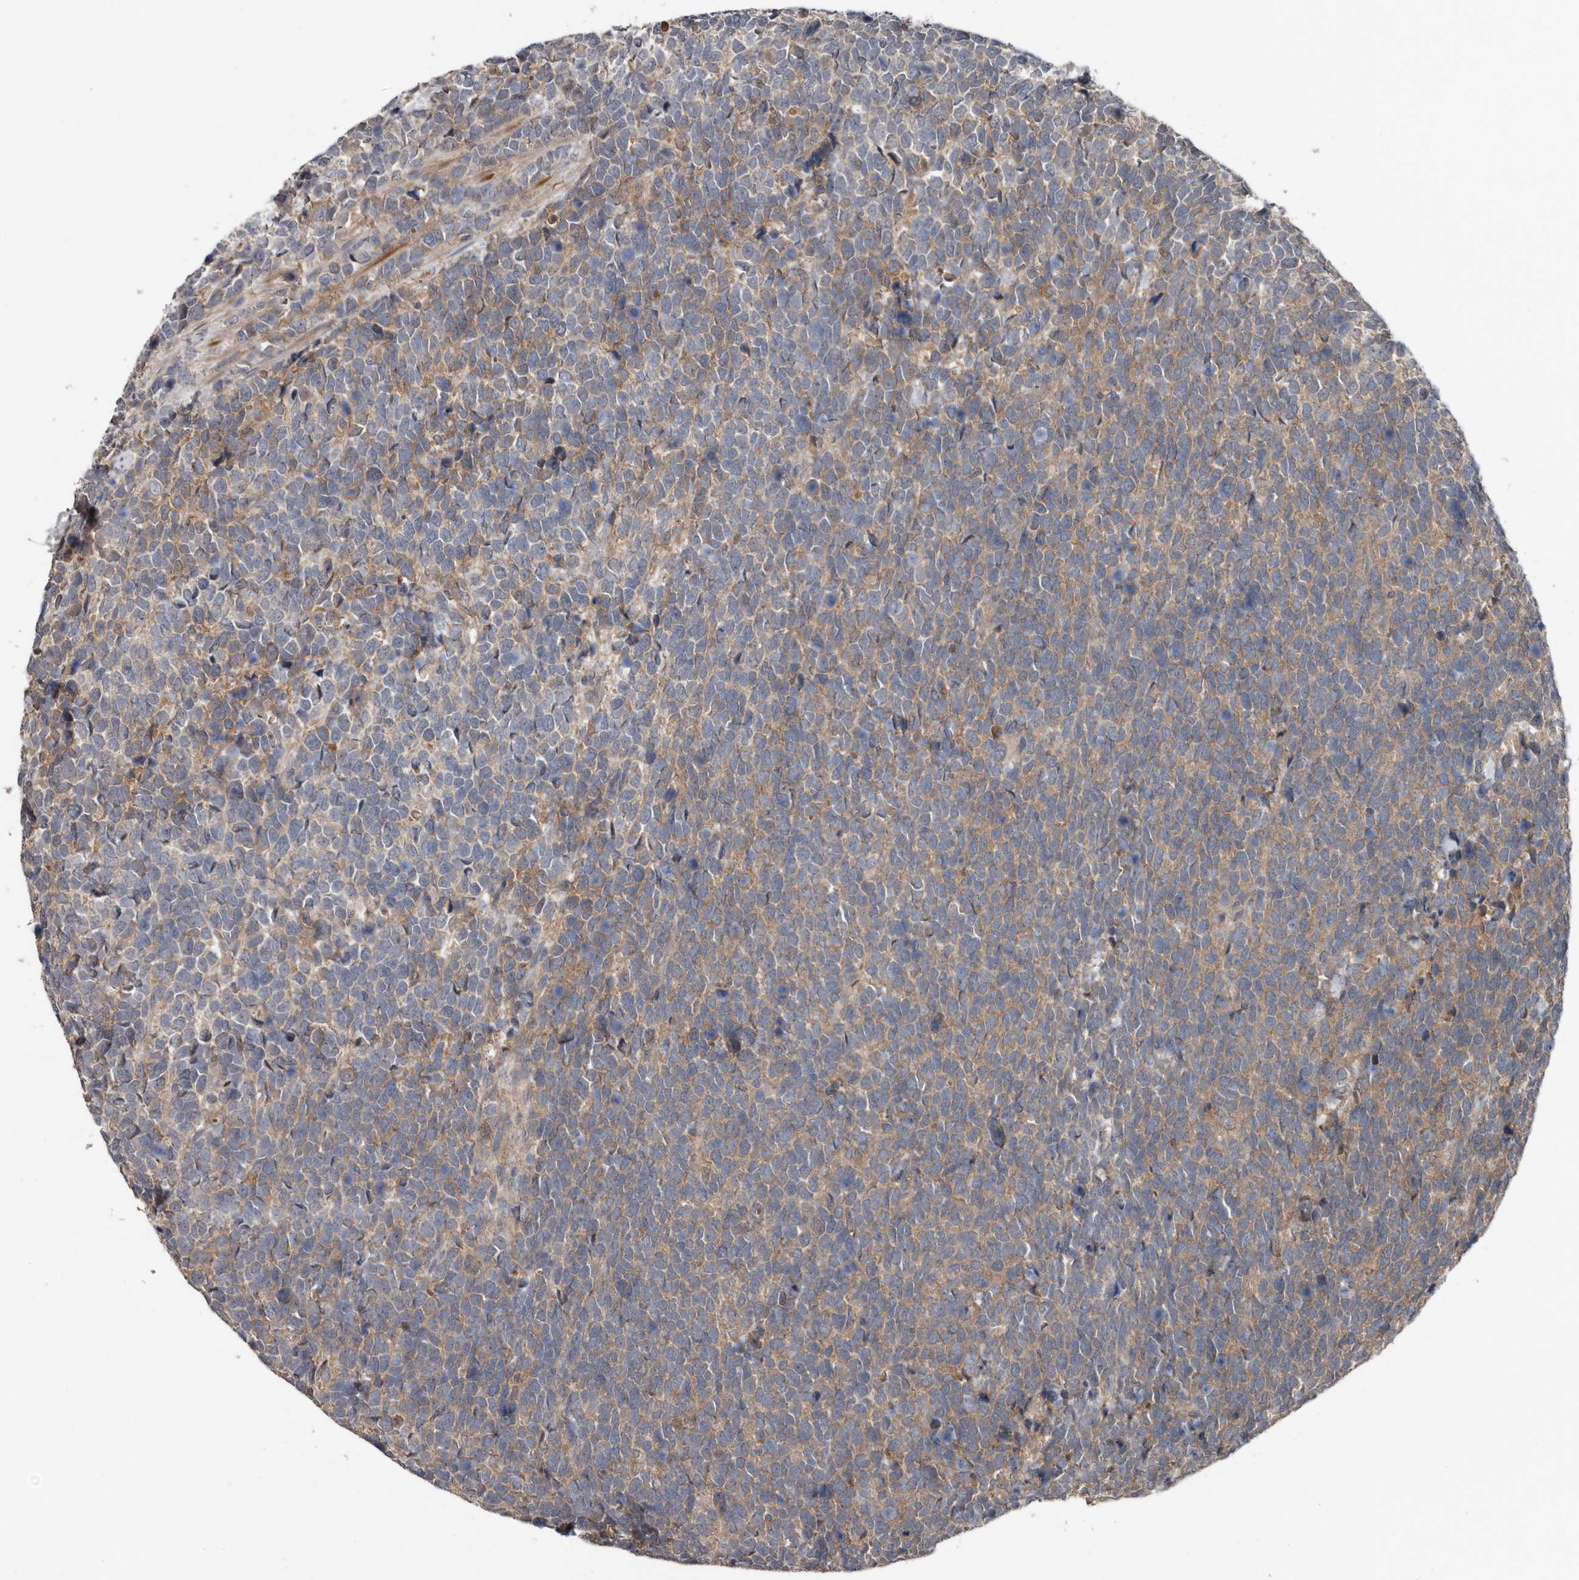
{"staining": {"intensity": "weak", "quantity": ">75%", "location": "cytoplasmic/membranous"}, "tissue": "urothelial cancer", "cell_type": "Tumor cells", "image_type": "cancer", "snomed": [{"axis": "morphology", "description": "Urothelial carcinoma, High grade"}, {"axis": "topography", "description": "Urinary bladder"}], "caption": "High-grade urothelial carcinoma stained with a protein marker displays weak staining in tumor cells.", "gene": "DNAJB4", "patient": {"sex": "female", "age": 82}}